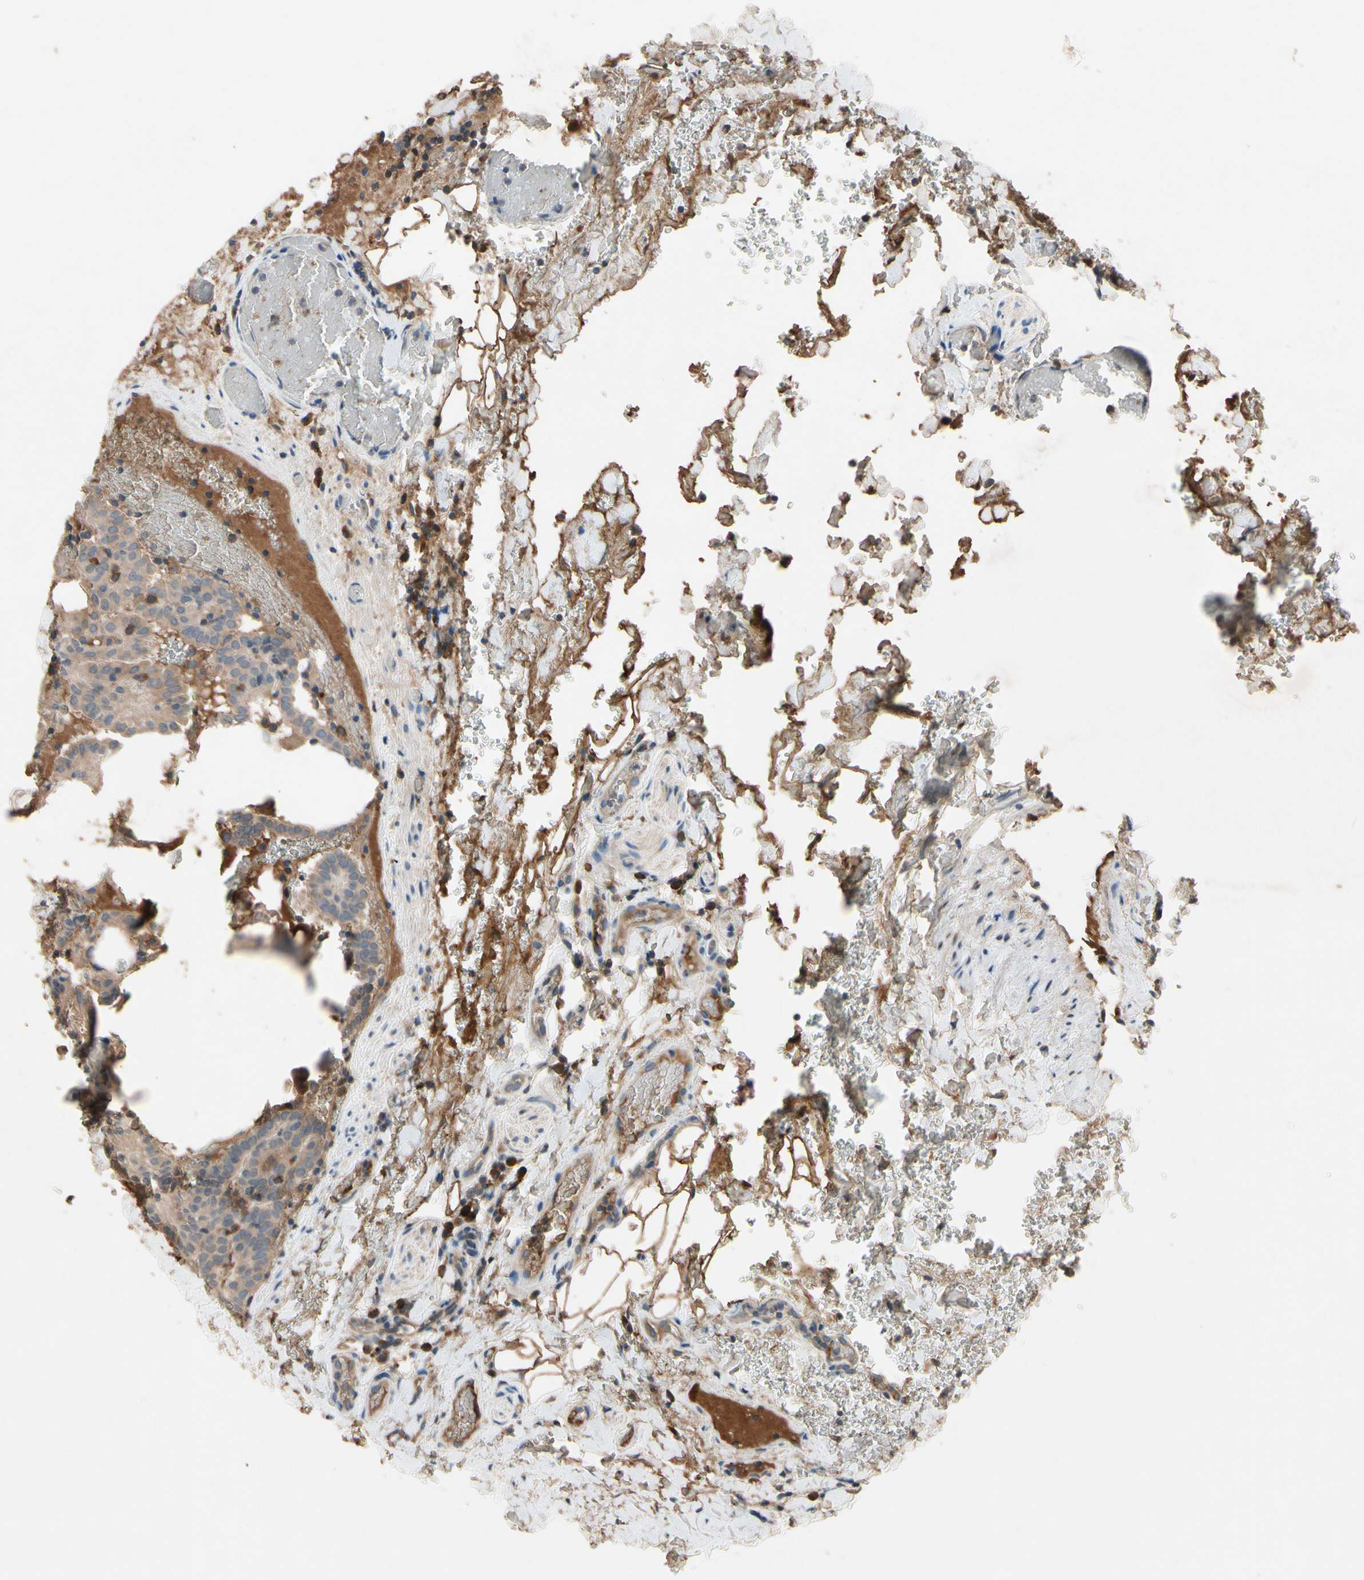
{"staining": {"intensity": "weak", "quantity": ">75%", "location": "cytoplasmic/membranous"}, "tissue": "thyroid cancer", "cell_type": "Tumor cells", "image_type": "cancer", "snomed": [{"axis": "morphology", "description": "Normal tissue, NOS"}, {"axis": "morphology", "description": "Papillary adenocarcinoma, NOS"}, {"axis": "topography", "description": "Thyroid gland"}], "caption": "This is a photomicrograph of IHC staining of thyroid cancer (papillary adenocarcinoma), which shows weak staining in the cytoplasmic/membranous of tumor cells.", "gene": "IL1RL1", "patient": {"sex": "female", "age": 30}}